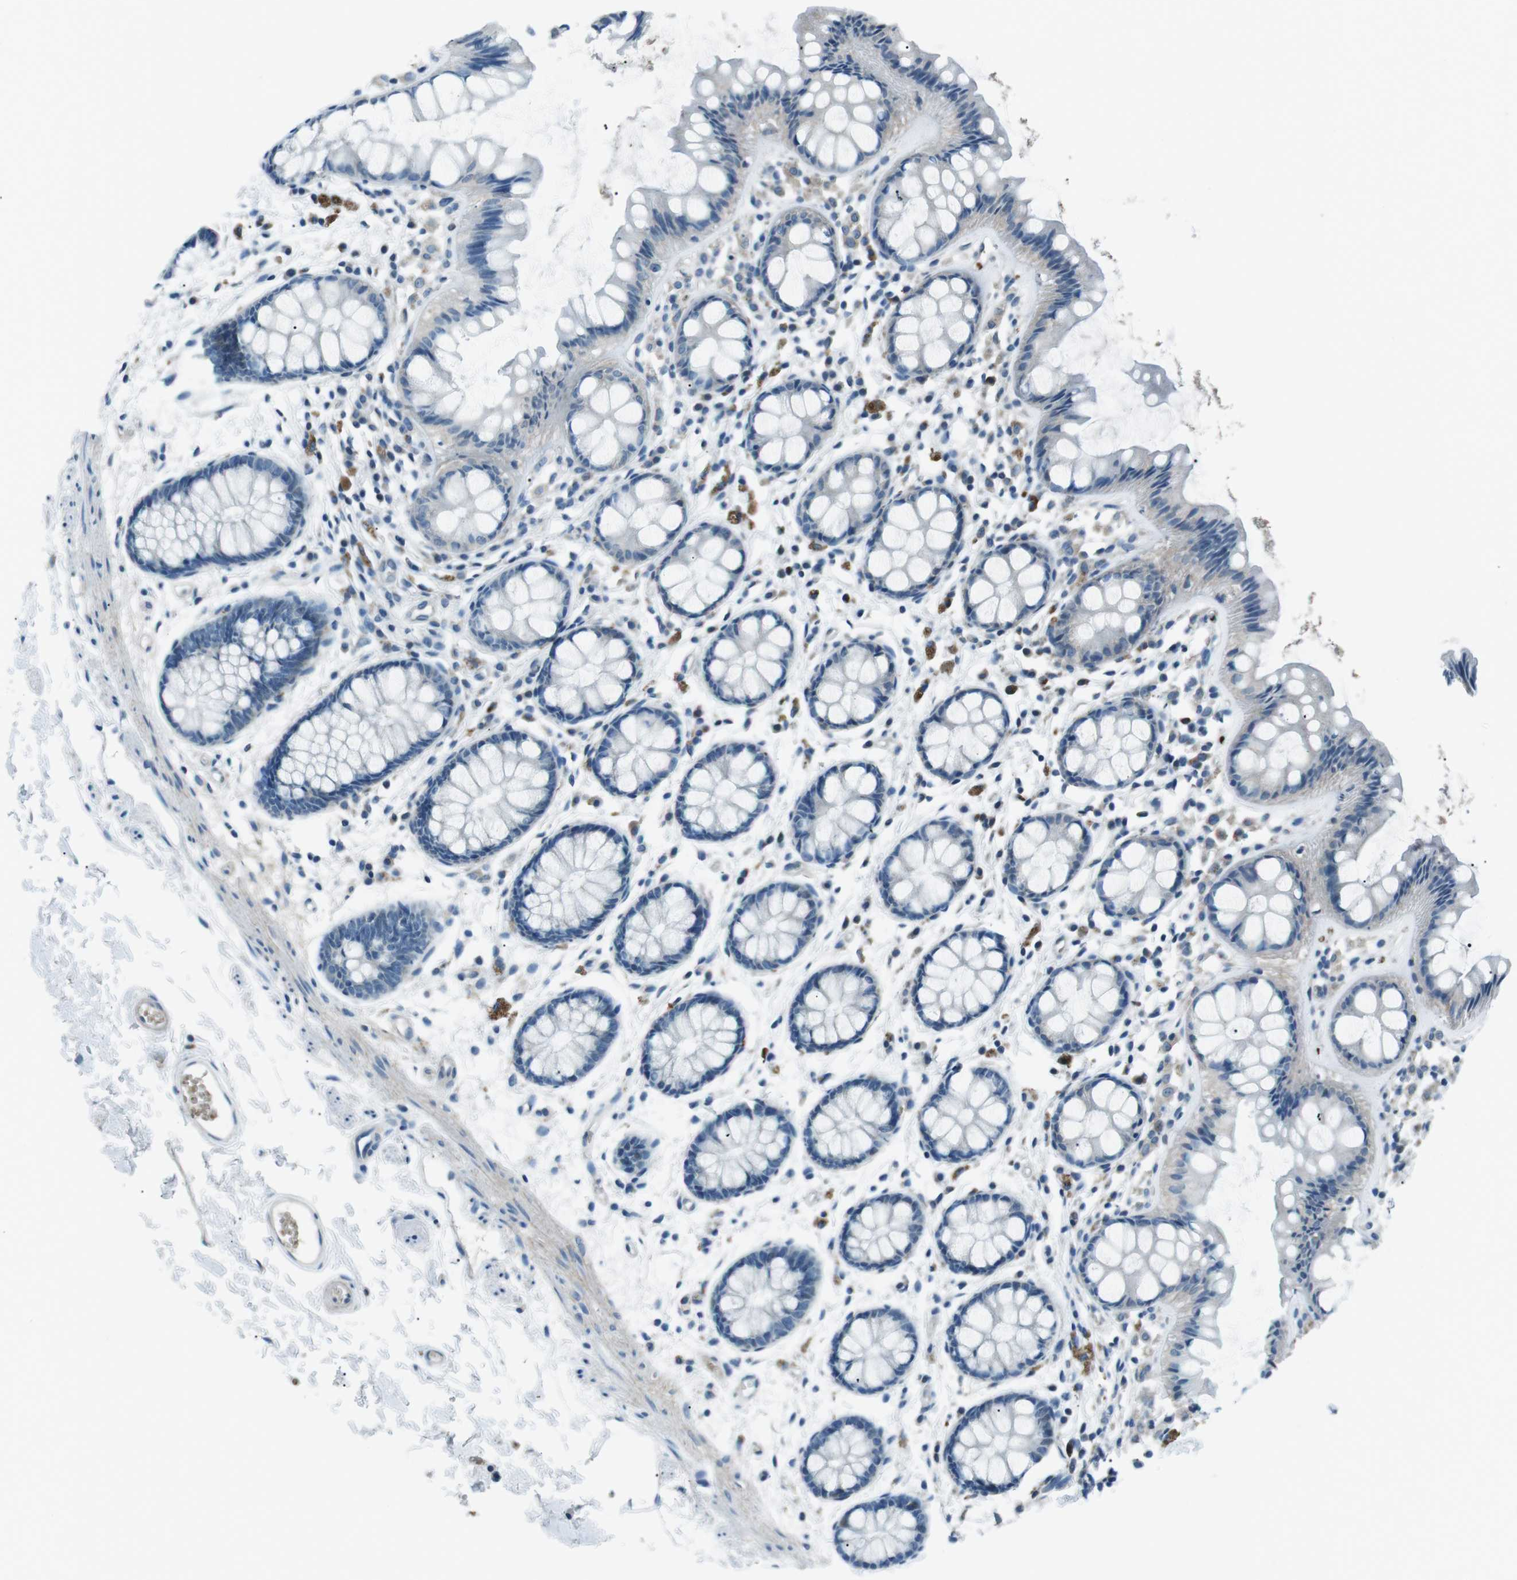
{"staining": {"intensity": "negative", "quantity": "none", "location": "none"}, "tissue": "rectum", "cell_type": "Glandular cells", "image_type": "normal", "snomed": [{"axis": "morphology", "description": "Normal tissue, NOS"}, {"axis": "topography", "description": "Rectum"}], "caption": "Immunohistochemistry (IHC) of unremarkable rectum exhibits no expression in glandular cells.", "gene": "ST6GAL1", "patient": {"sex": "female", "age": 66}}